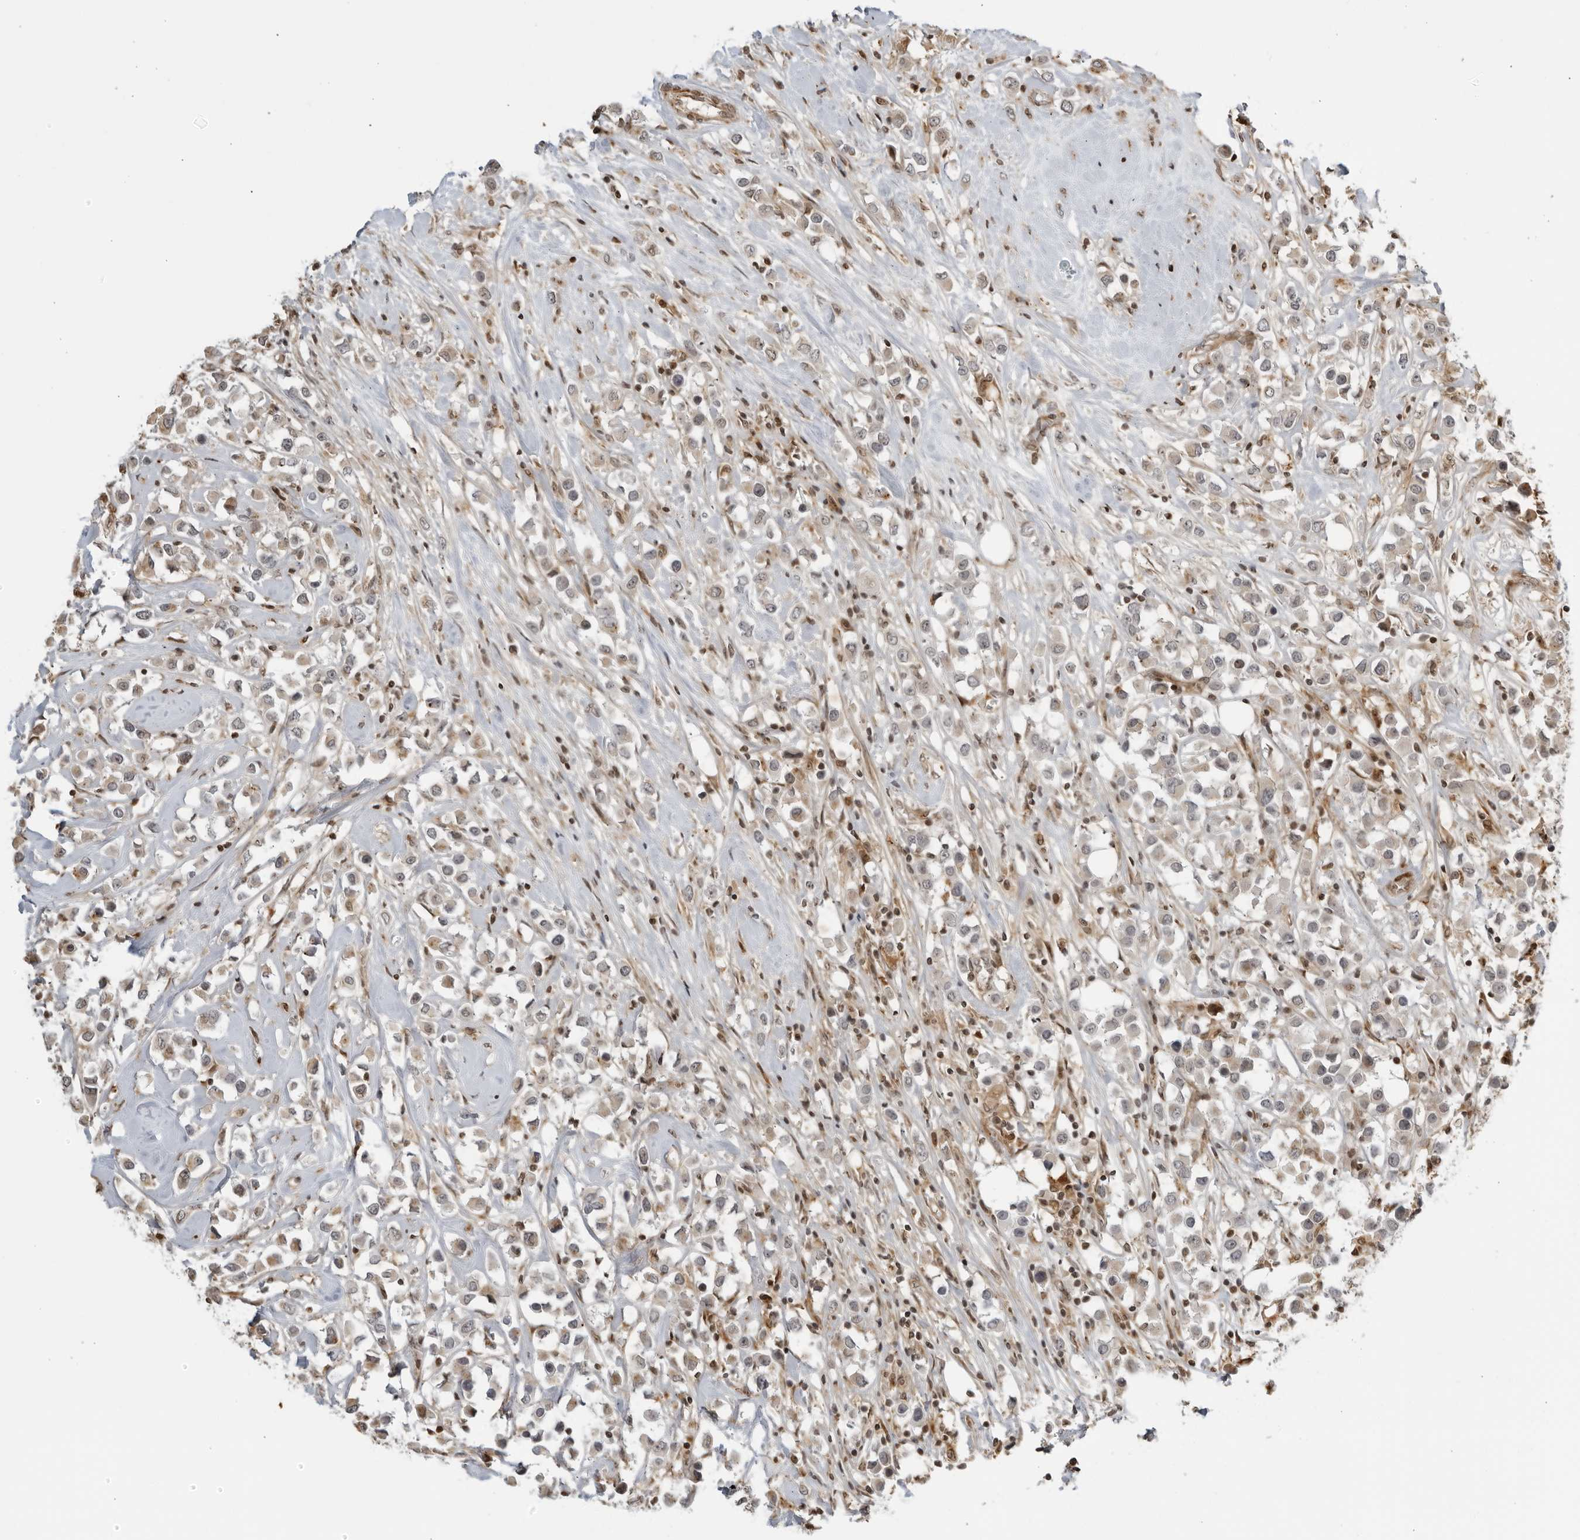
{"staining": {"intensity": "weak", "quantity": "<25%", "location": "cytoplasmic/membranous"}, "tissue": "breast cancer", "cell_type": "Tumor cells", "image_type": "cancer", "snomed": [{"axis": "morphology", "description": "Duct carcinoma"}, {"axis": "topography", "description": "Breast"}], "caption": "A high-resolution image shows IHC staining of breast cancer, which exhibits no significant staining in tumor cells.", "gene": "TCF21", "patient": {"sex": "female", "age": 61}}